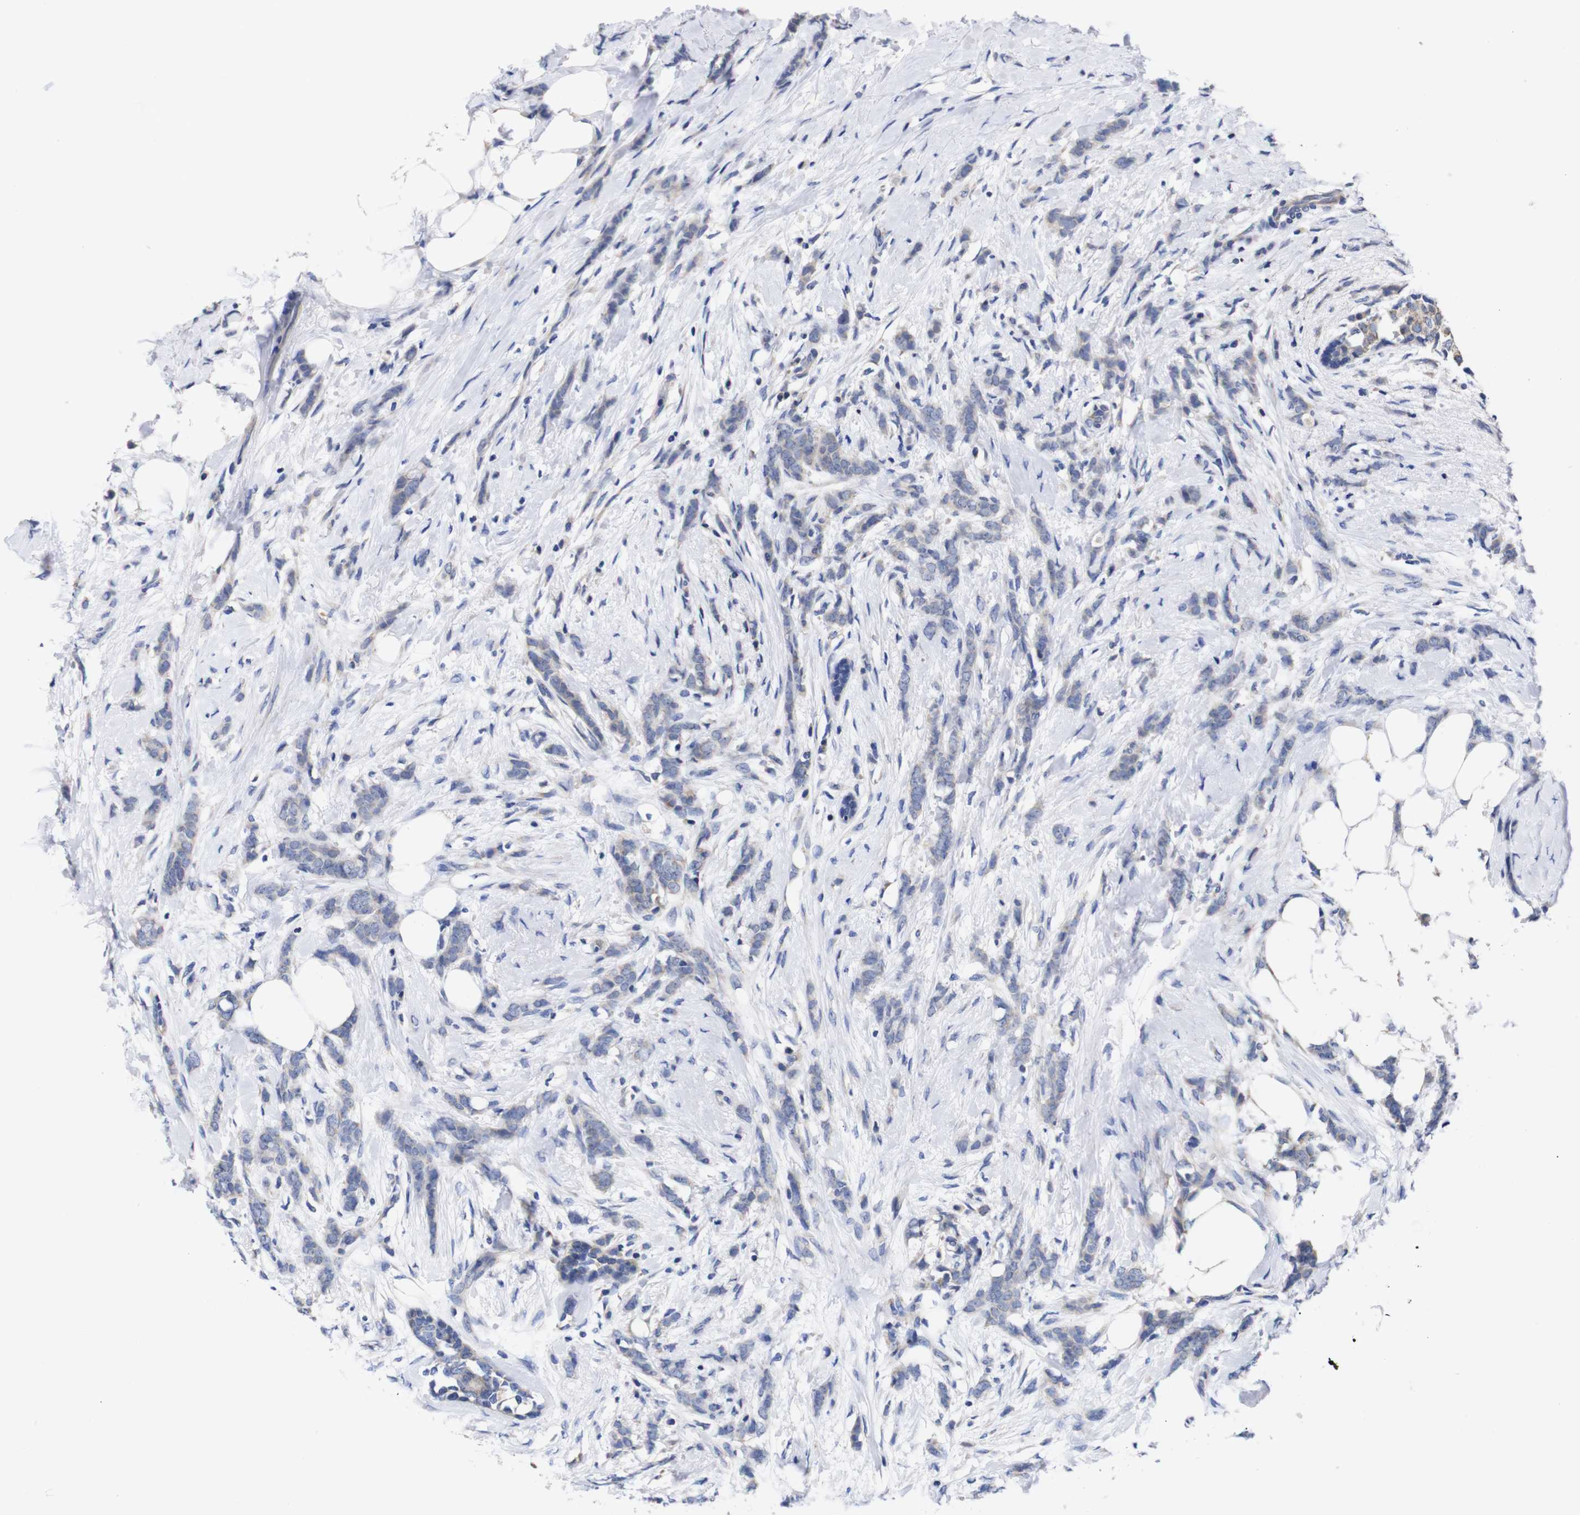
{"staining": {"intensity": "weak", "quantity": "<25%", "location": "cytoplasmic/membranous"}, "tissue": "breast cancer", "cell_type": "Tumor cells", "image_type": "cancer", "snomed": [{"axis": "morphology", "description": "Lobular carcinoma, in situ"}, {"axis": "morphology", "description": "Lobular carcinoma"}, {"axis": "topography", "description": "Breast"}], "caption": "Tumor cells show no significant positivity in breast cancer (lobular carcinoma).", "gene": "OPN3", "patient": {"sex": "female", "age": 41}}